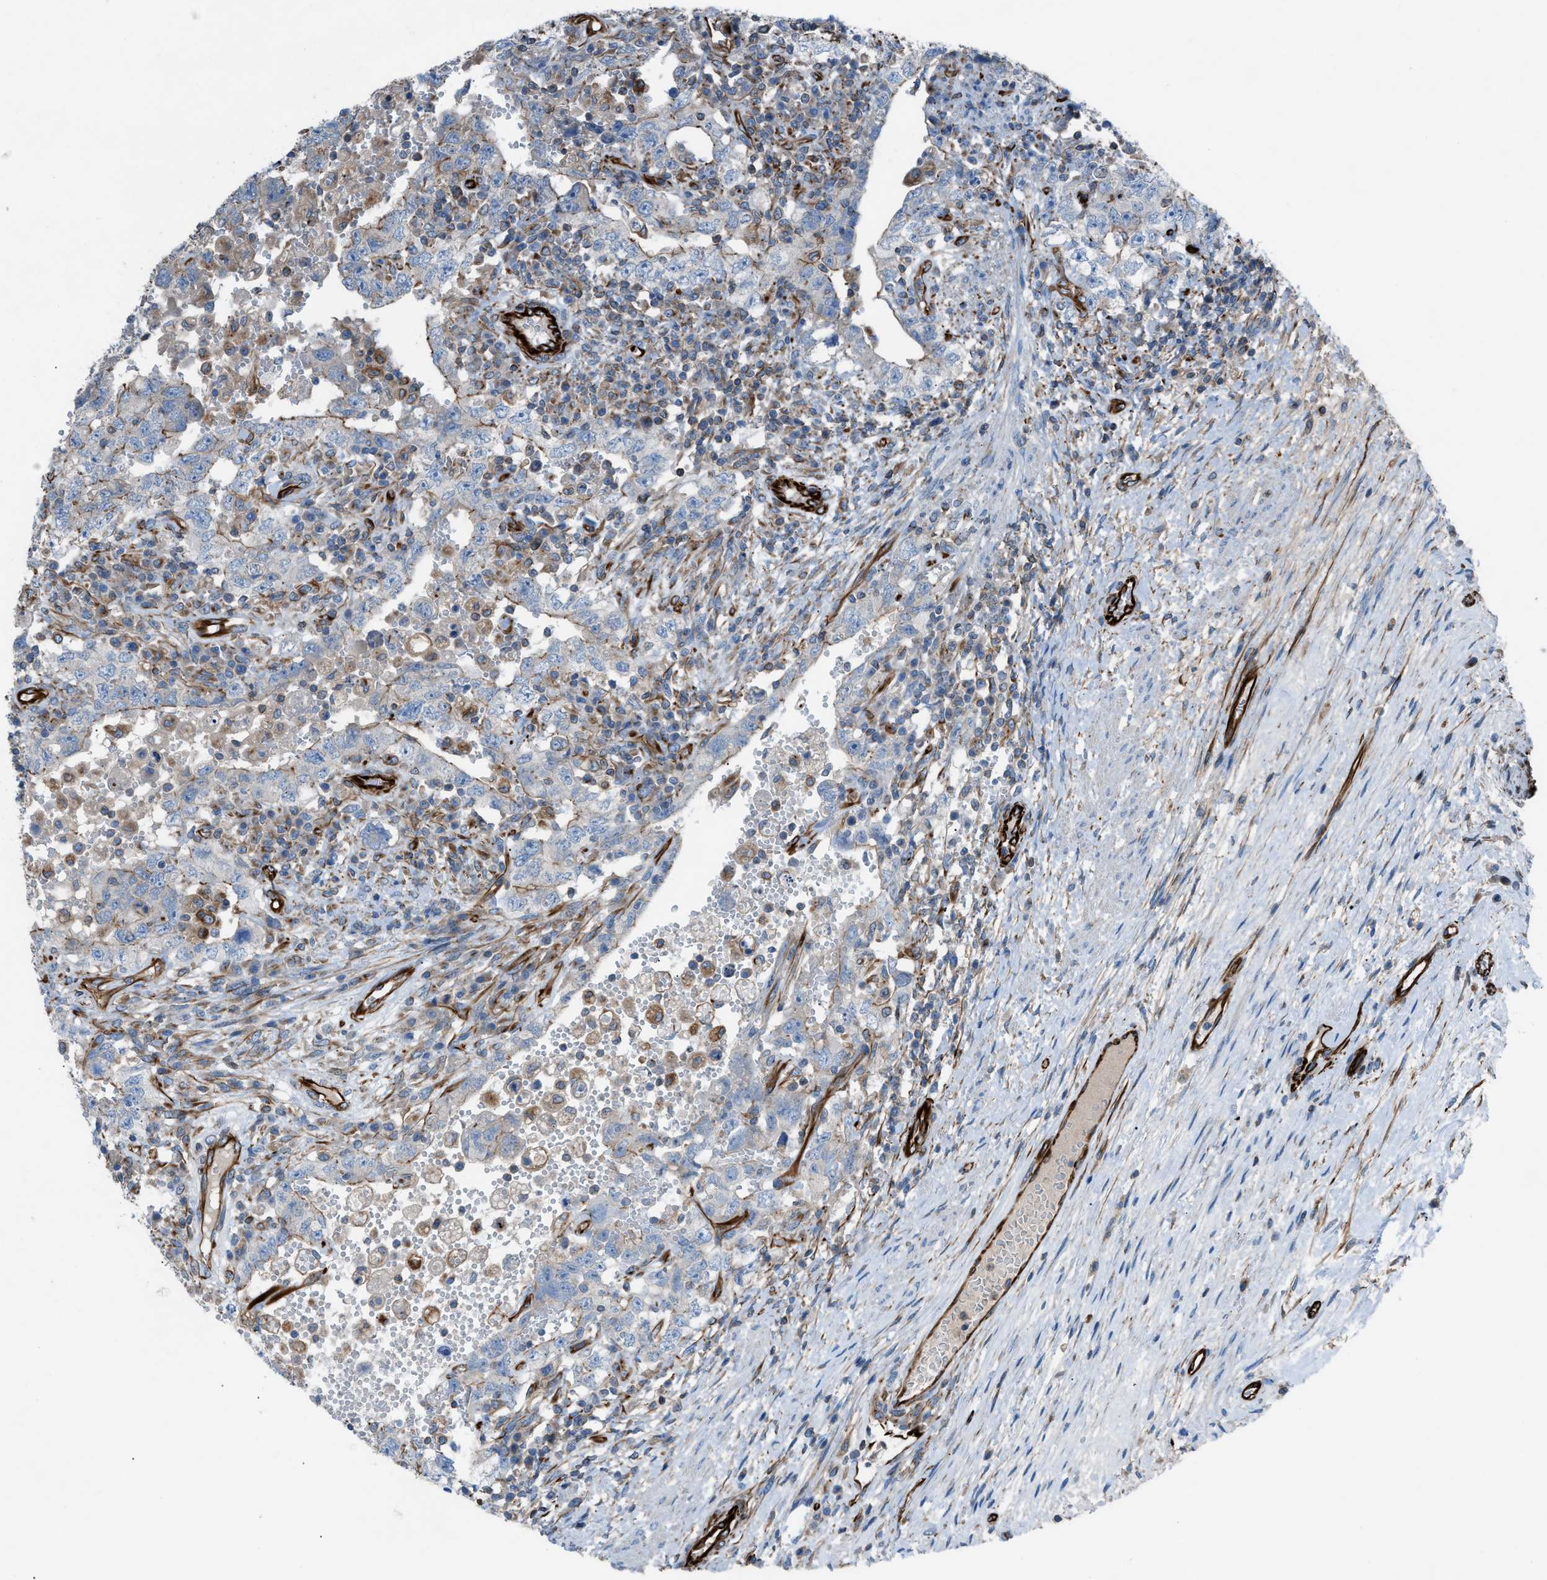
{"staining": {"intensity": "negative", "quantity": "none", "location": "none"}, "tissue": "testis cancer", "cell_type": "Tumor cells", "image_type": "cancer", "snomed": [{"axis": "morphology", "description": "Carcinoma, Embryonal, NOS"}, {"axis": "topography", "description": "Testis"}], "caption": "Human testis cancer (embryonal carcinoma) stained for a protein using IHC displays no positivity in tumor cells.", "gene": "CABP7", "patient": {"sex": "male", "age": 26}}